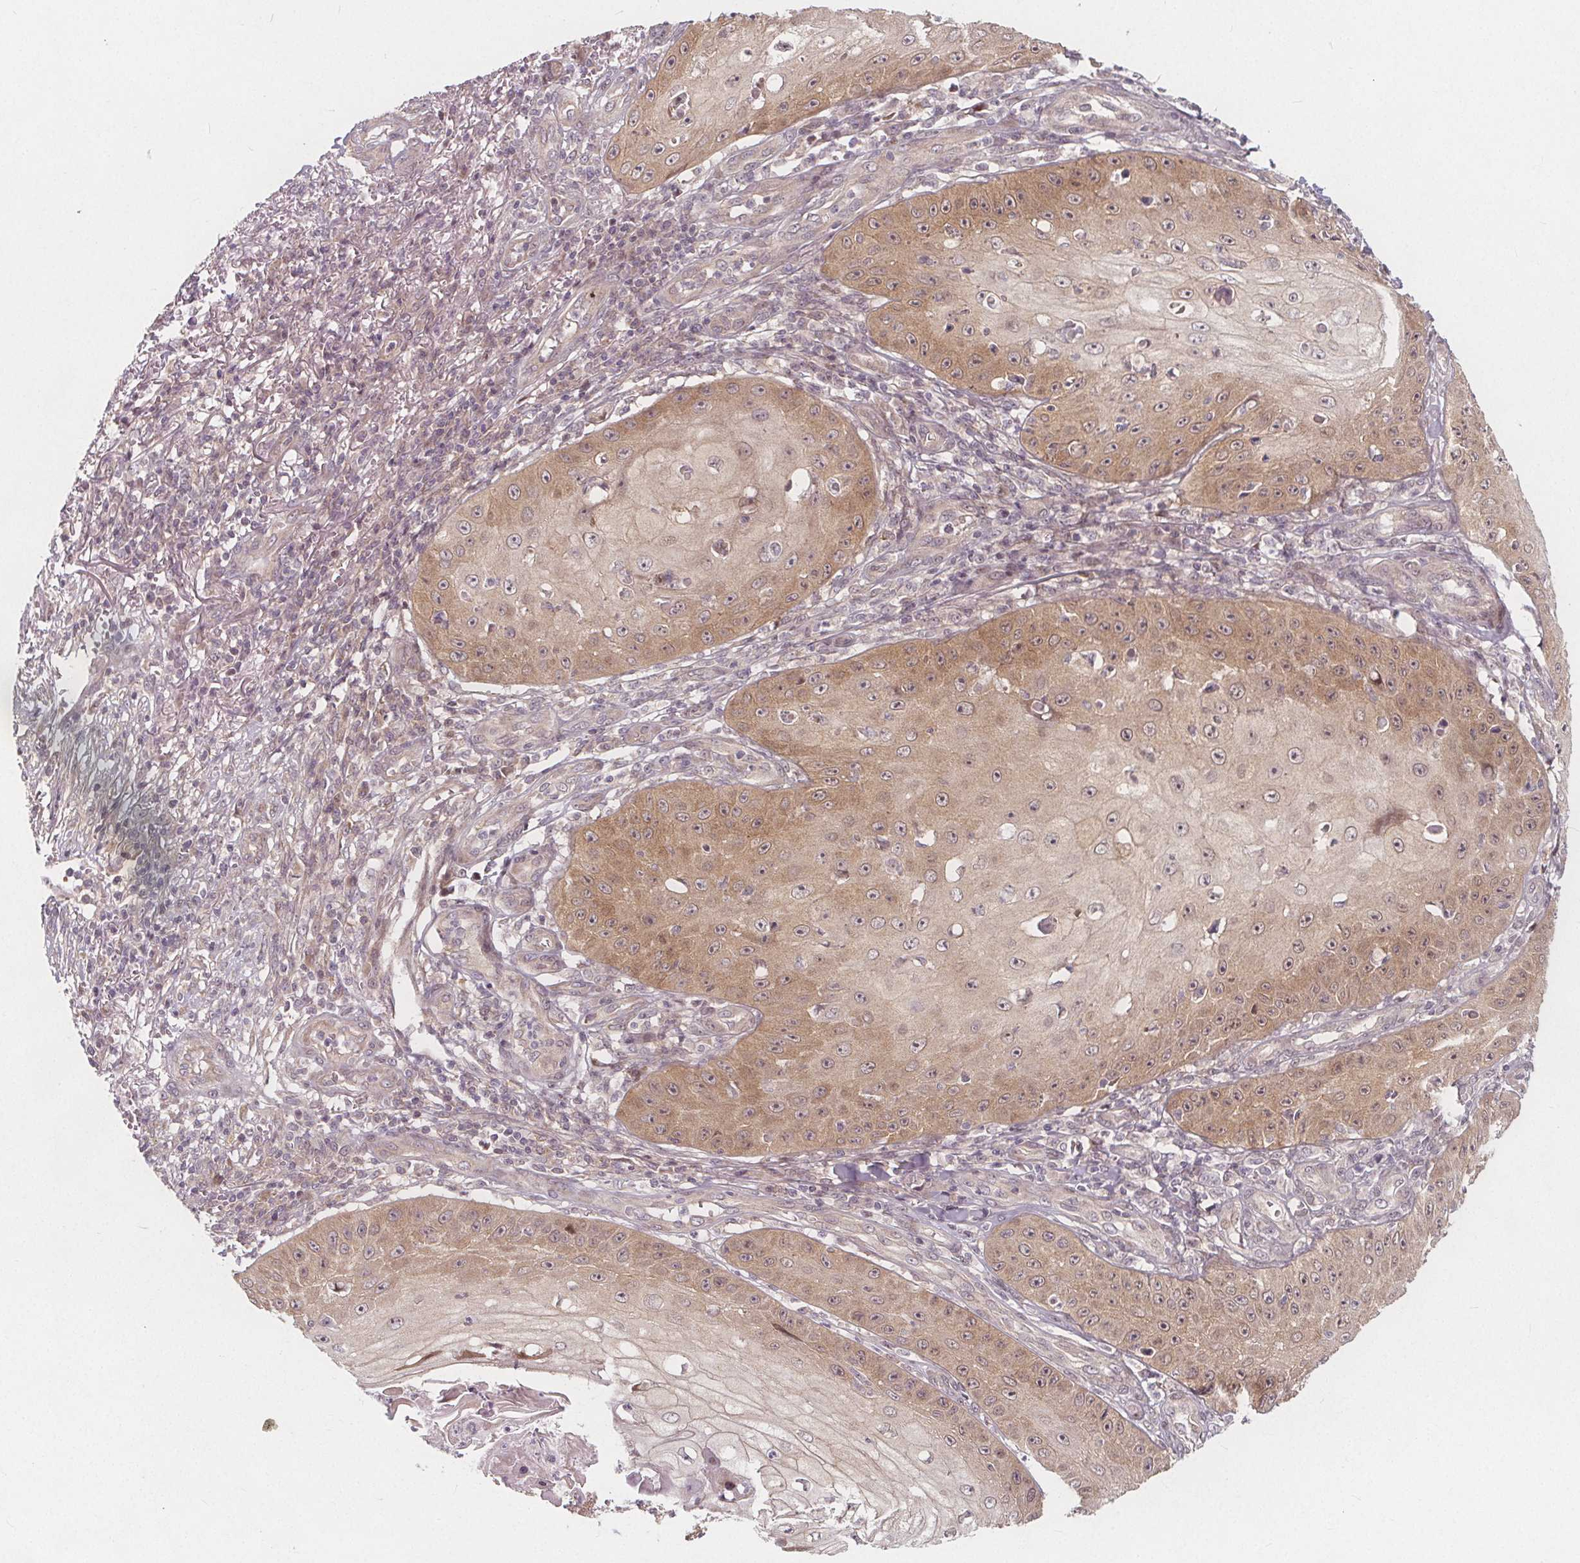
{"staining": {"intensity": "weak", "quantity": "25%-75%", "location": "cytoplasmic/membranous"}, "tissue": "skin cancer", "cell_type": "Tumor cells", "image_type": "cancer", "snomed": [{"axis": "morphology", "description": "Squamous cell carcinoma, NOS"}, {"axis": "topography", "description": "Skin"}], "caption": "Immunohistochemistry (IHC) micrograph of neoplastic tissue: squamous cell carcinoma (skin) stained using immunohistochemistry shows low levels of weak protein expression localized specifically in the cytoplasmic/membranous of tumor cells, appearing as a cytoplasmic/membranous brown color.", "gene": "AKT1S1", "patient": {"sex": "male", "age": 70}}